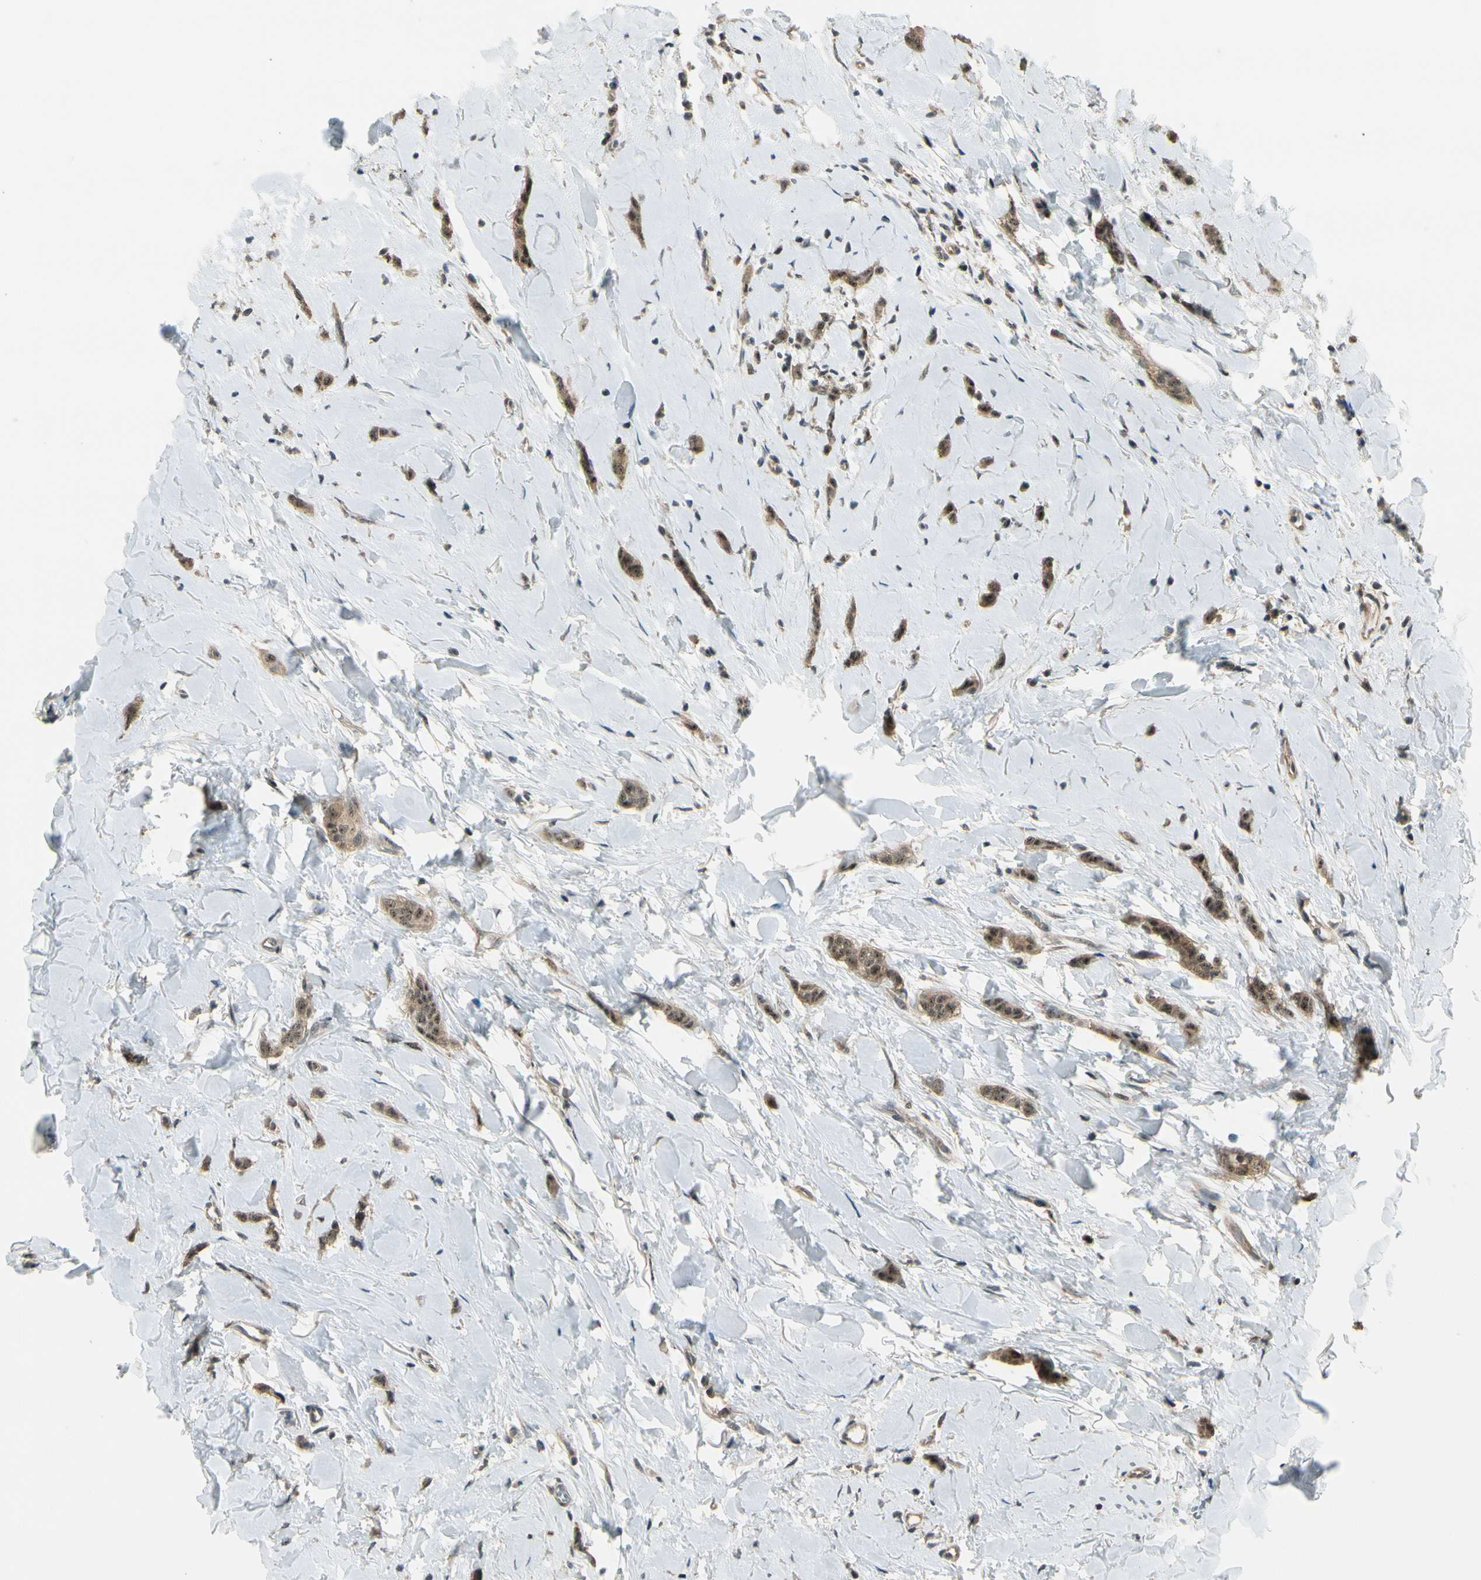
{"staining": {"intensity": "moderate", "quantity": ">75%", "location": "cytoplasmic/membranous"}, "tissue": "breast cancer", "cell_type": "Tumor cells", "image_type": "cancer", "snomed": [{"axis": "morphology", "description": "Lobular carcinoma"}, {"axis": "topography", "description": "Skin"}, {"axis": "topography", "description": "Breast"}], "caption": "High-magnification brightfield microscopy of breast cancer (lobular carcinoma) stained with DAB (brown) and counterstained with hematoxylin (blue). tumor cells exhibit moderate cytoplasmic/membranous positivity is seen in approximately>75% of cells.", "gene": "MCPH1", "patient": {"sex": "female", "age": 46}}